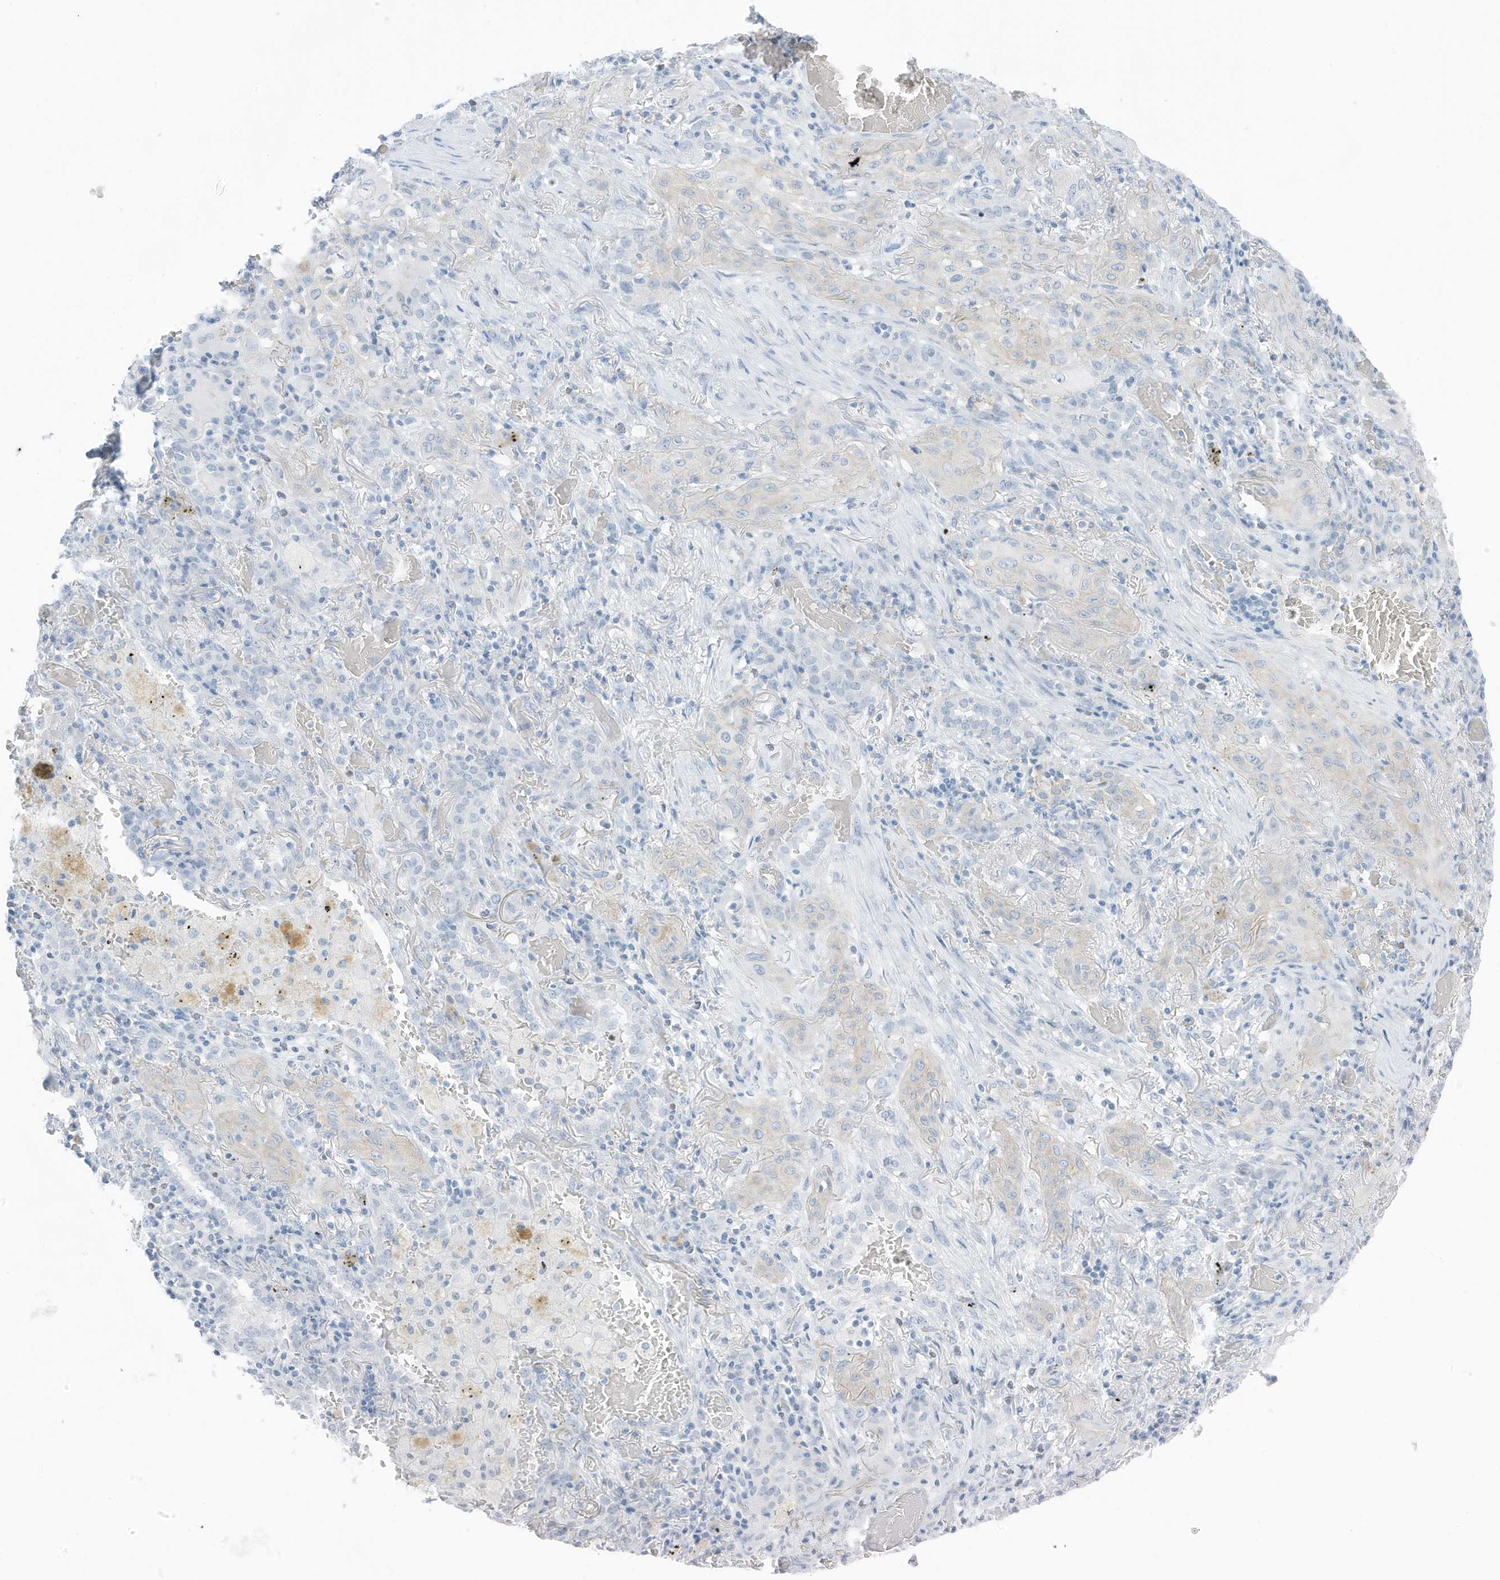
{"staining": {"intensity": "negative", "quantity": "none", "location": "none"}, "tissue": "lung cancer", "cell_type": "Tumor cells", "image_type": "cancer", "snomed": [{"axis": "morphology", "description": "Squamous cell carcinoma, NOS"}, {"axis": "topography", "description": "Lung"}], "caption": "The immunohistochemistry (IHC) image has no significant staining in tumor cells of lung cancer (squamous cell carcinoma) tissue.", "gene": "ZFP64", "patient": {"sex": "female", "age": 47}}